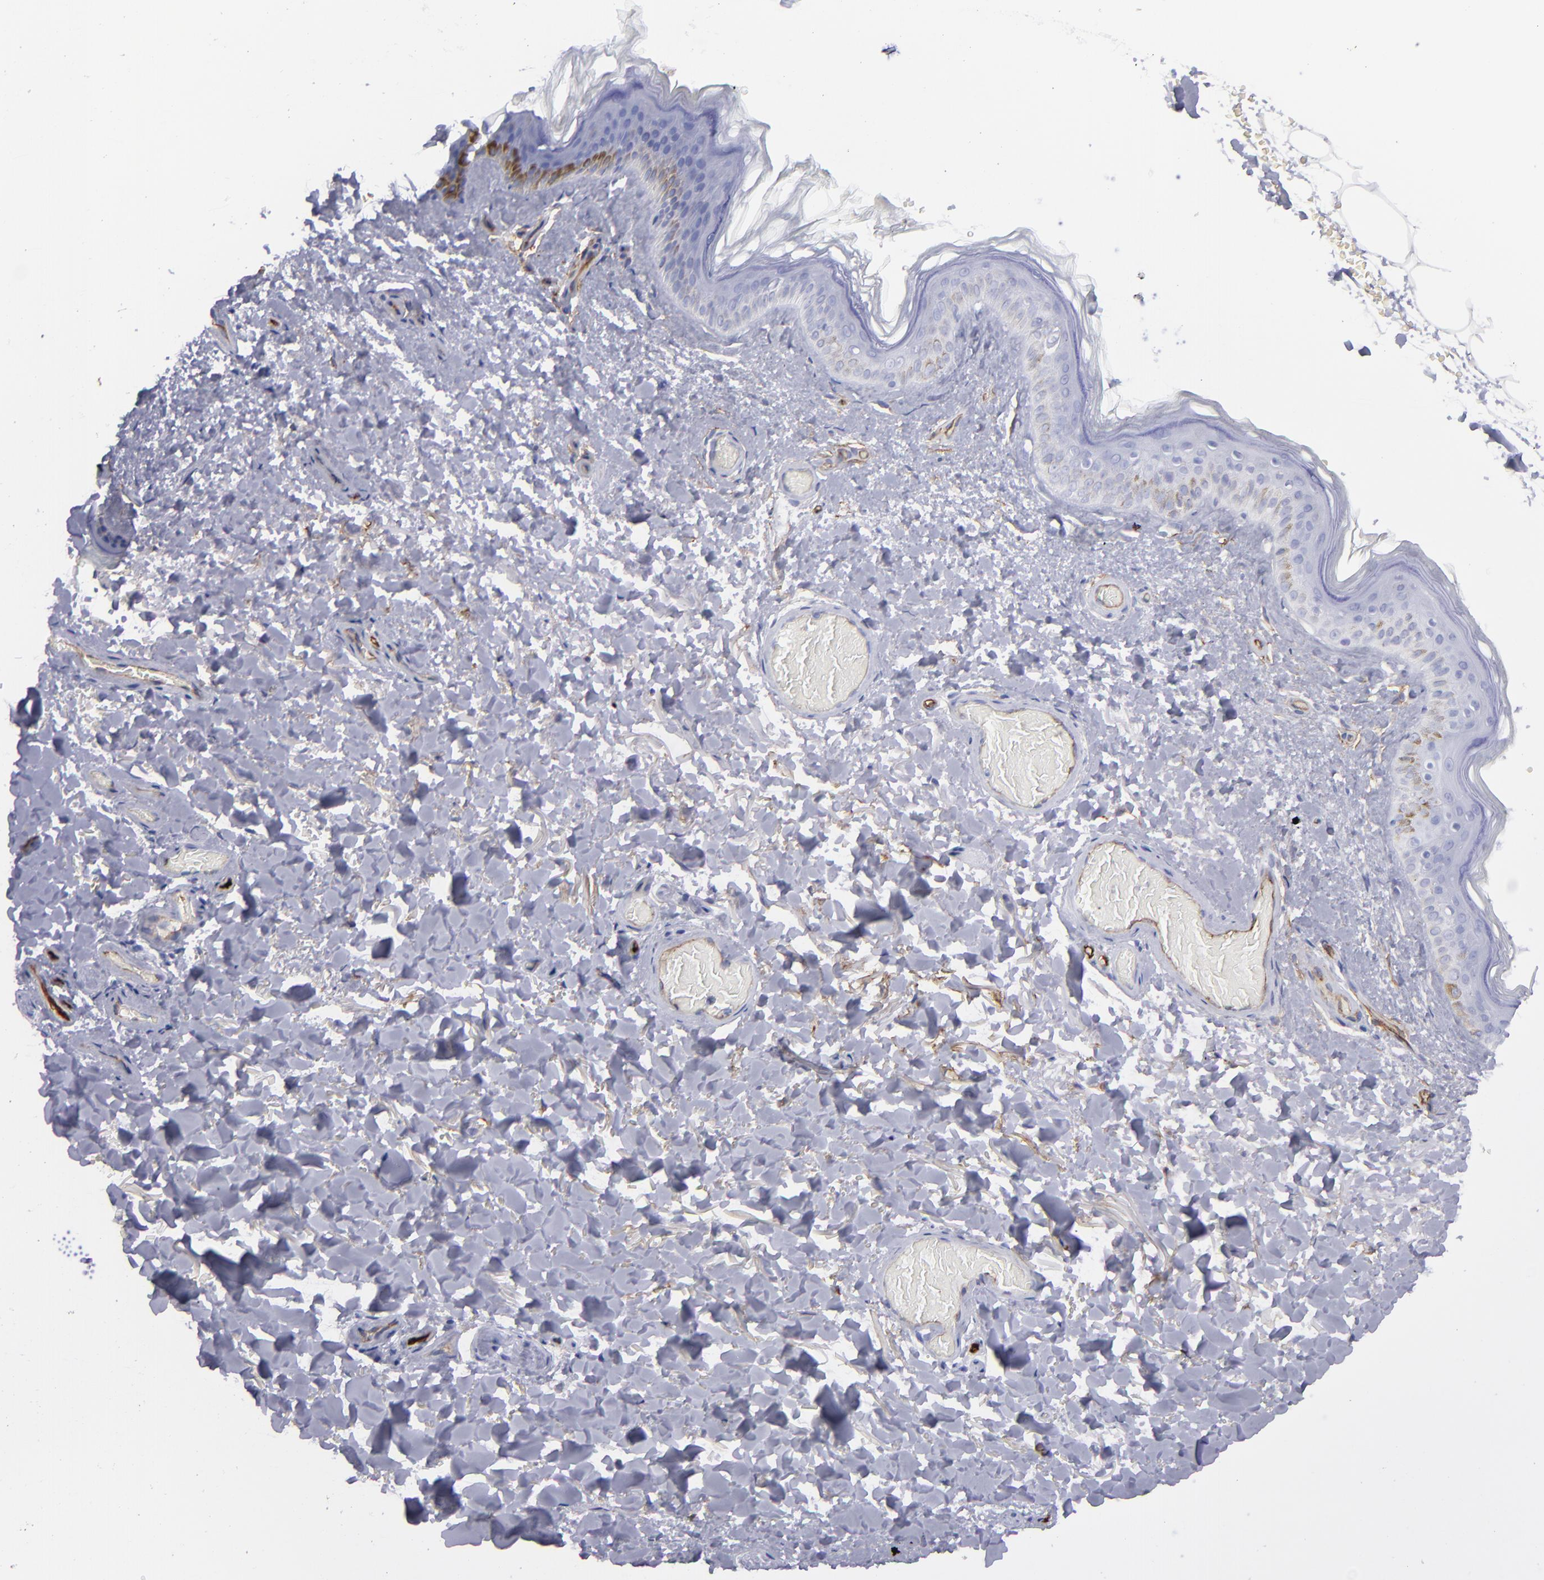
{"staining": {"intensity": "negative", "quantity": "none", "location": "none"}, "tissue": "skin", "cell_type": "Fibroblasts", "image_type": "normal", "snomed": [{"axis": "morphology", "description": "Normal tissue, NOS"}, {"axis": "topography", "description": "Skin"}], "caption": "IHC histopathology image of normal skin: human skin stained with DAB (3,3'-diaminobenzidine) shows no significant protein positivity in fibroblasts.", "gene": "ACE", "patient": {"sex": "male", "age": 63}}